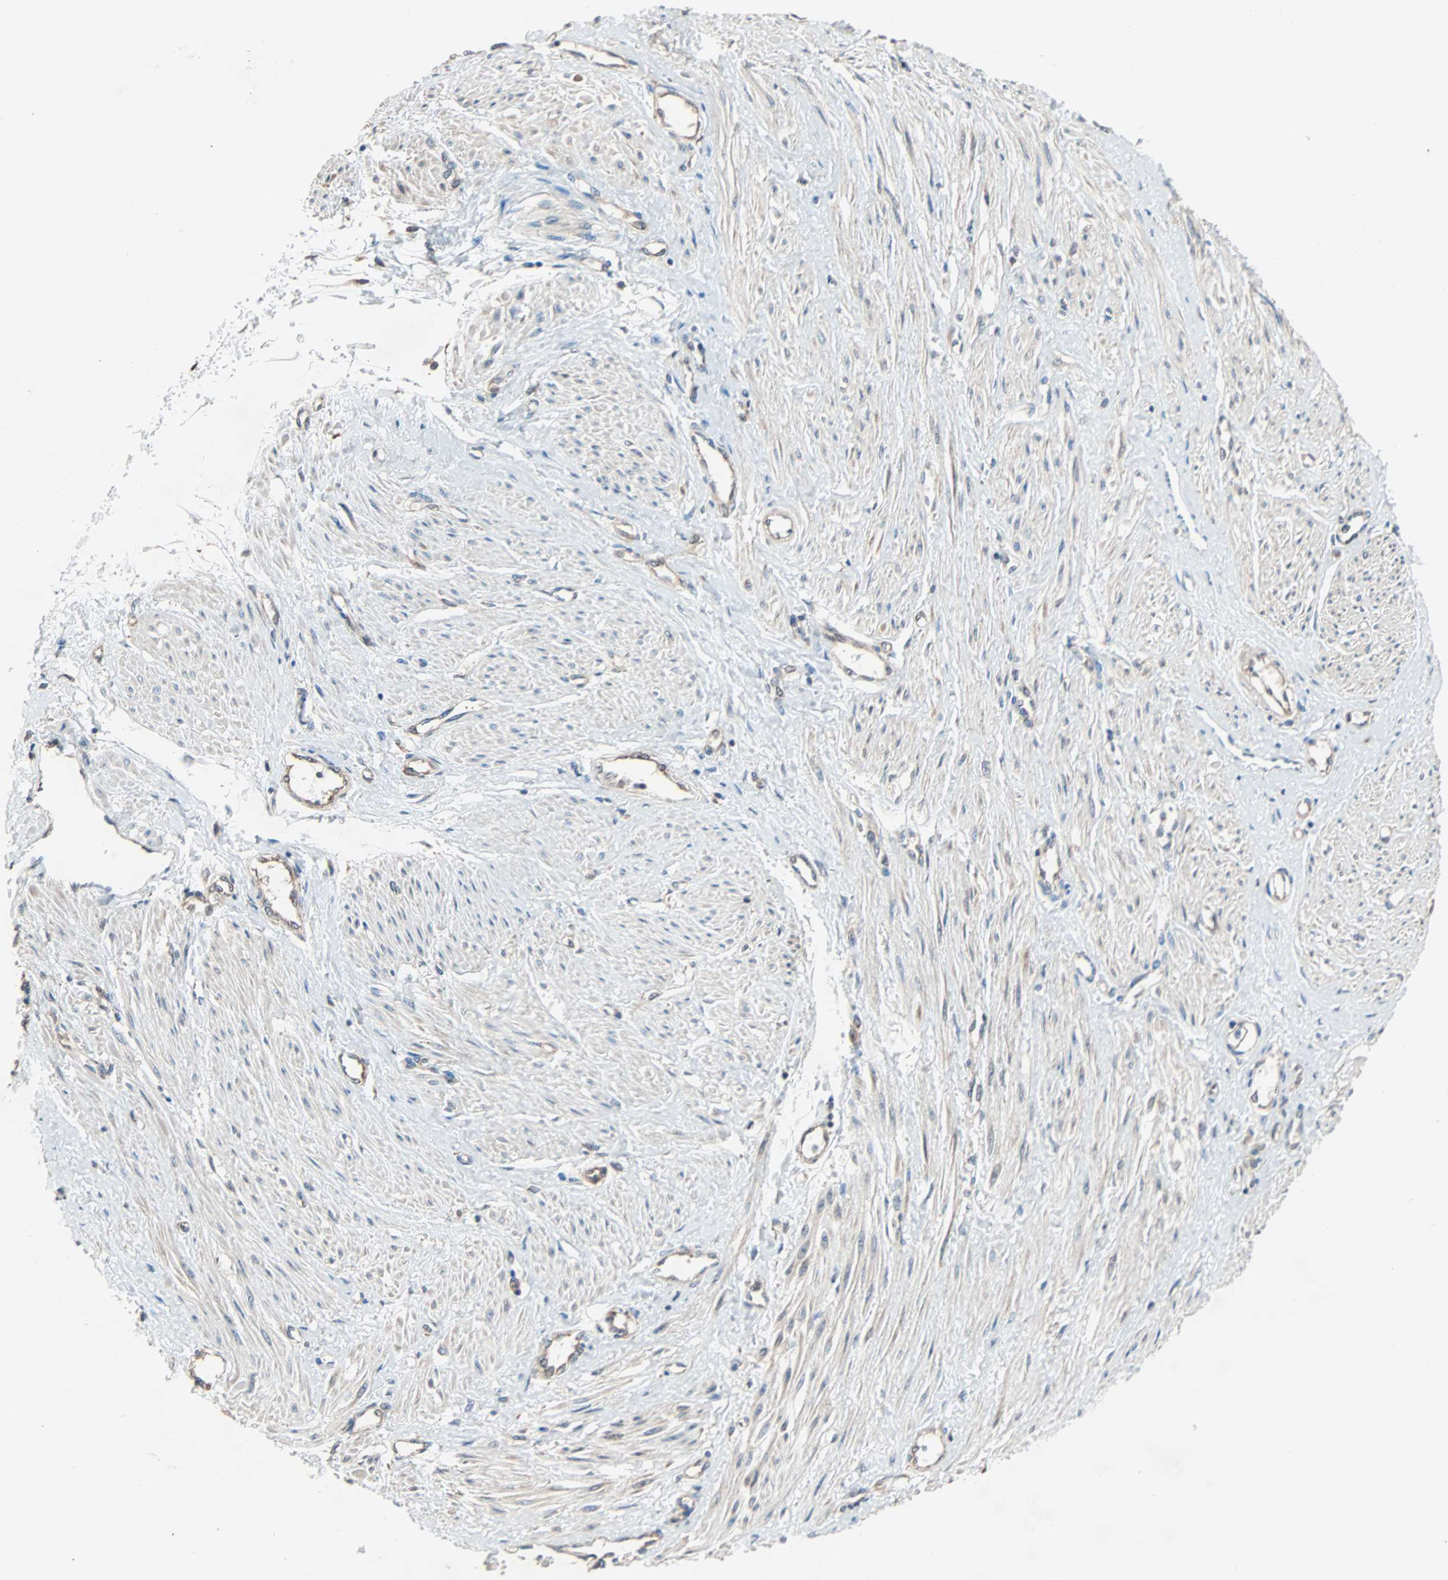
{"staining": {"intensity": "weak", "quantity": "25%-75%", "location": "cytoplasmic/membranous"}, "tissue": "smooth muscle", "cell_type": "Smooth muscle cells", "image_type": "normal", "snomed": [{"axis": "morphology", "description": "Normal tissue, NOS"}, {"axis": "topography", "description": "Smooth muscle"}, {"axis": "topography", "description": "Uterus"}], "caption": "This image displays unremarkable smooth muscle stained with immunohistochemistry (IHC) to label a protein in brown. The cytoplasmic/membranous of smooth muscle cells show weak positivity for the protein. Nuclei are counter-stained blue.", "gene": "PHYH", "patient": {"sex": "female", "age": 39}}